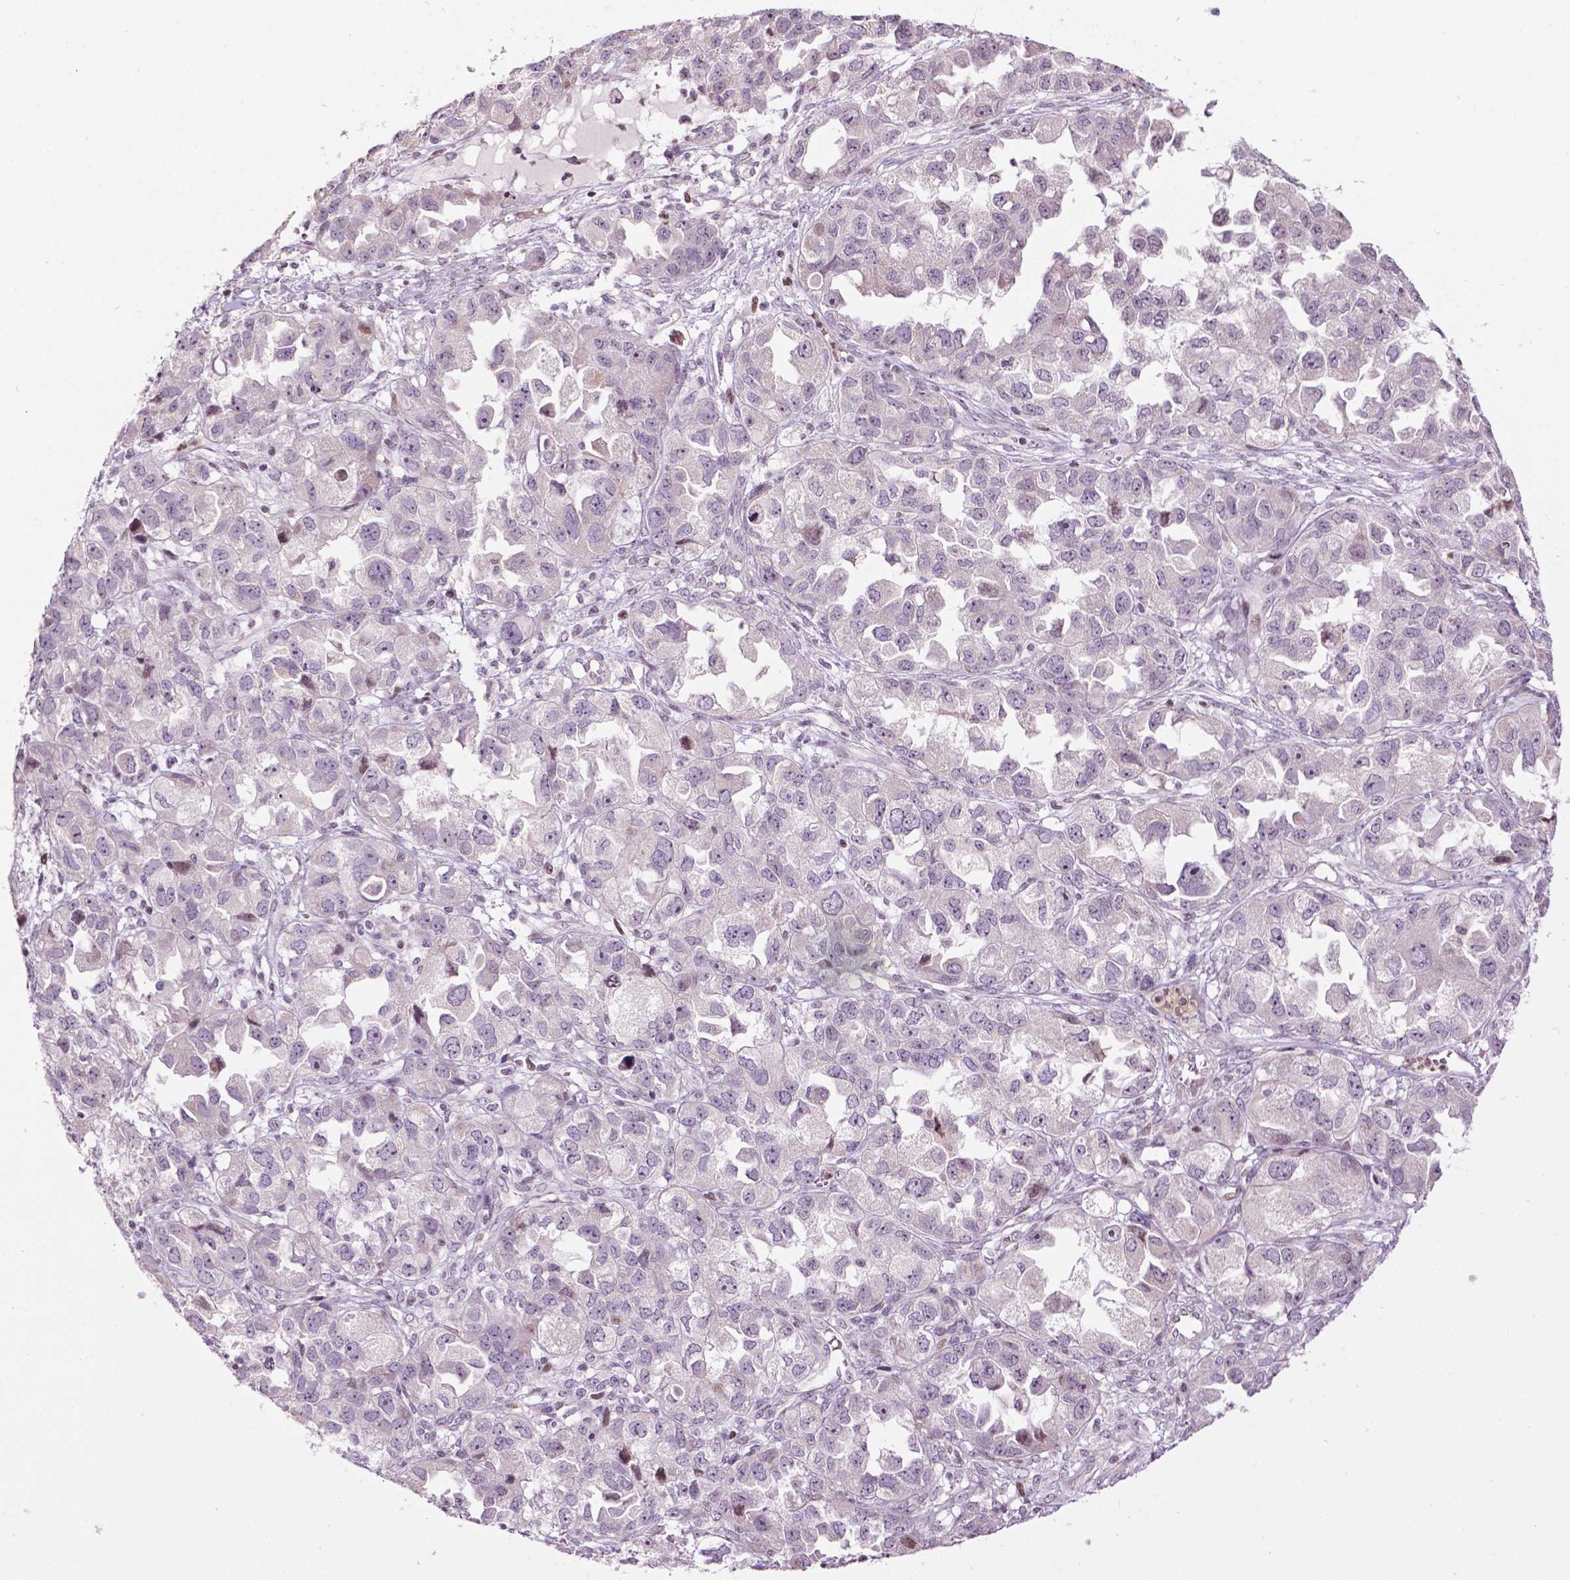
{"staining": {"intensity": "negative", "quantity": "none", "location": "none"}, "tissue": "ovarian cancer", "cell_type": "Tumor cells", "image_type": "cancer", "snomed": [{"axis": "morphology", "description": "Cystadenocarcinoma, serous, NOS"}, {"axis": "topography", "description": "Ovary"}], "caption": "There is no significant positivity in tumor cells of serous cystadenocarcinoma (ovarian).", "gene": "PTPN18", "patient": {"sex": "female", "age": 84}}